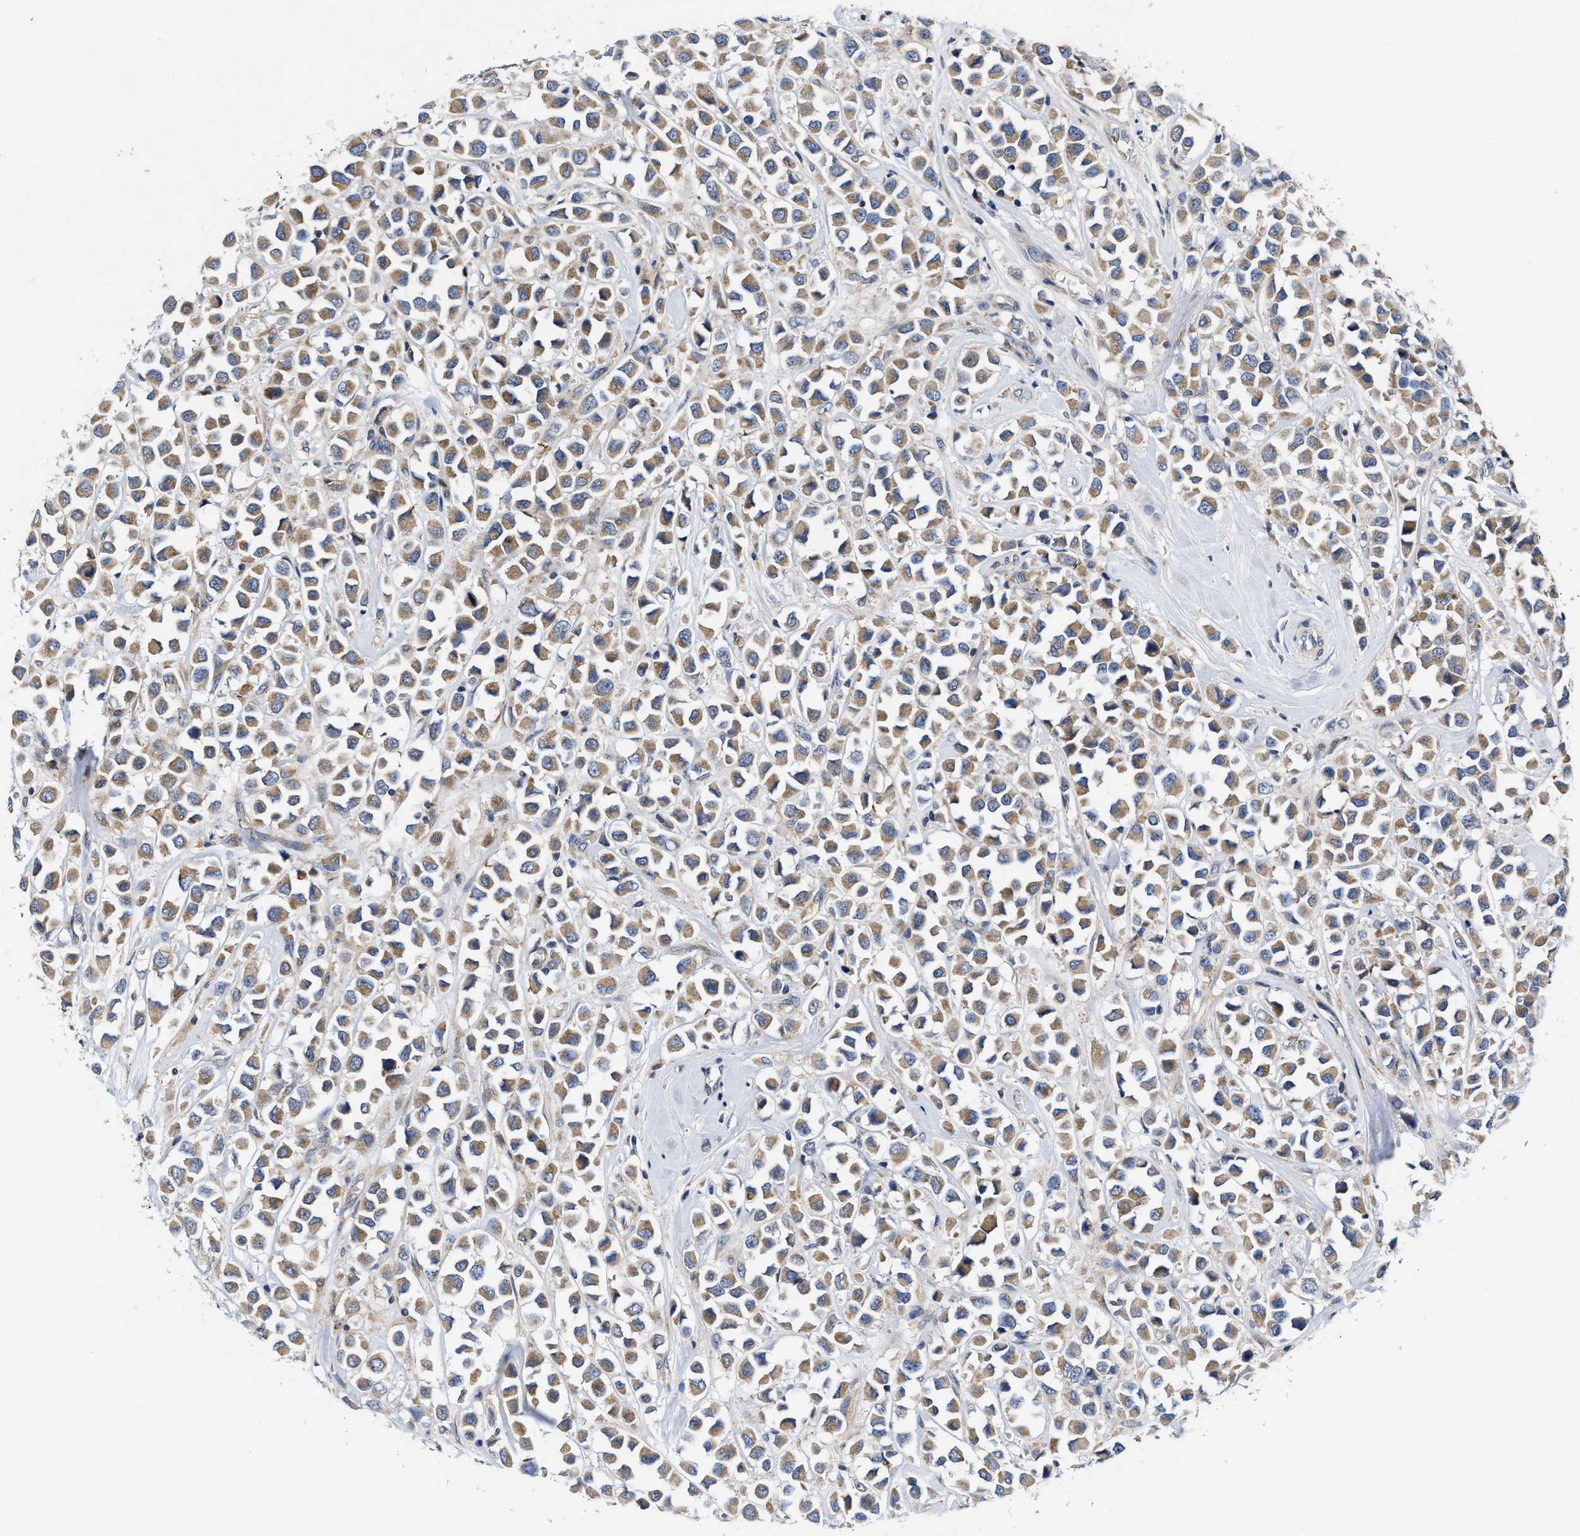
{"staining": {"intensity": "moderate", "quantity": ">75%", "location": "cytoplasmic/membranous"}, "tissue": "breast cancer", "cell_type": "Tumor cells", "image_type": "cancer", "snomed": [{"axis": "morphology", "description": "Duct carcinoma"}, {"axis": "topography", "description": "Breast"}], "caption": "A medium amount of moderate cytoplasmic/membranous expression is present in about >75% of tumor cells in invasive ductal carcinoma (breast) tissue.", "gene": "EFNA4", "patient": {"sex": "female", "age": 61}}